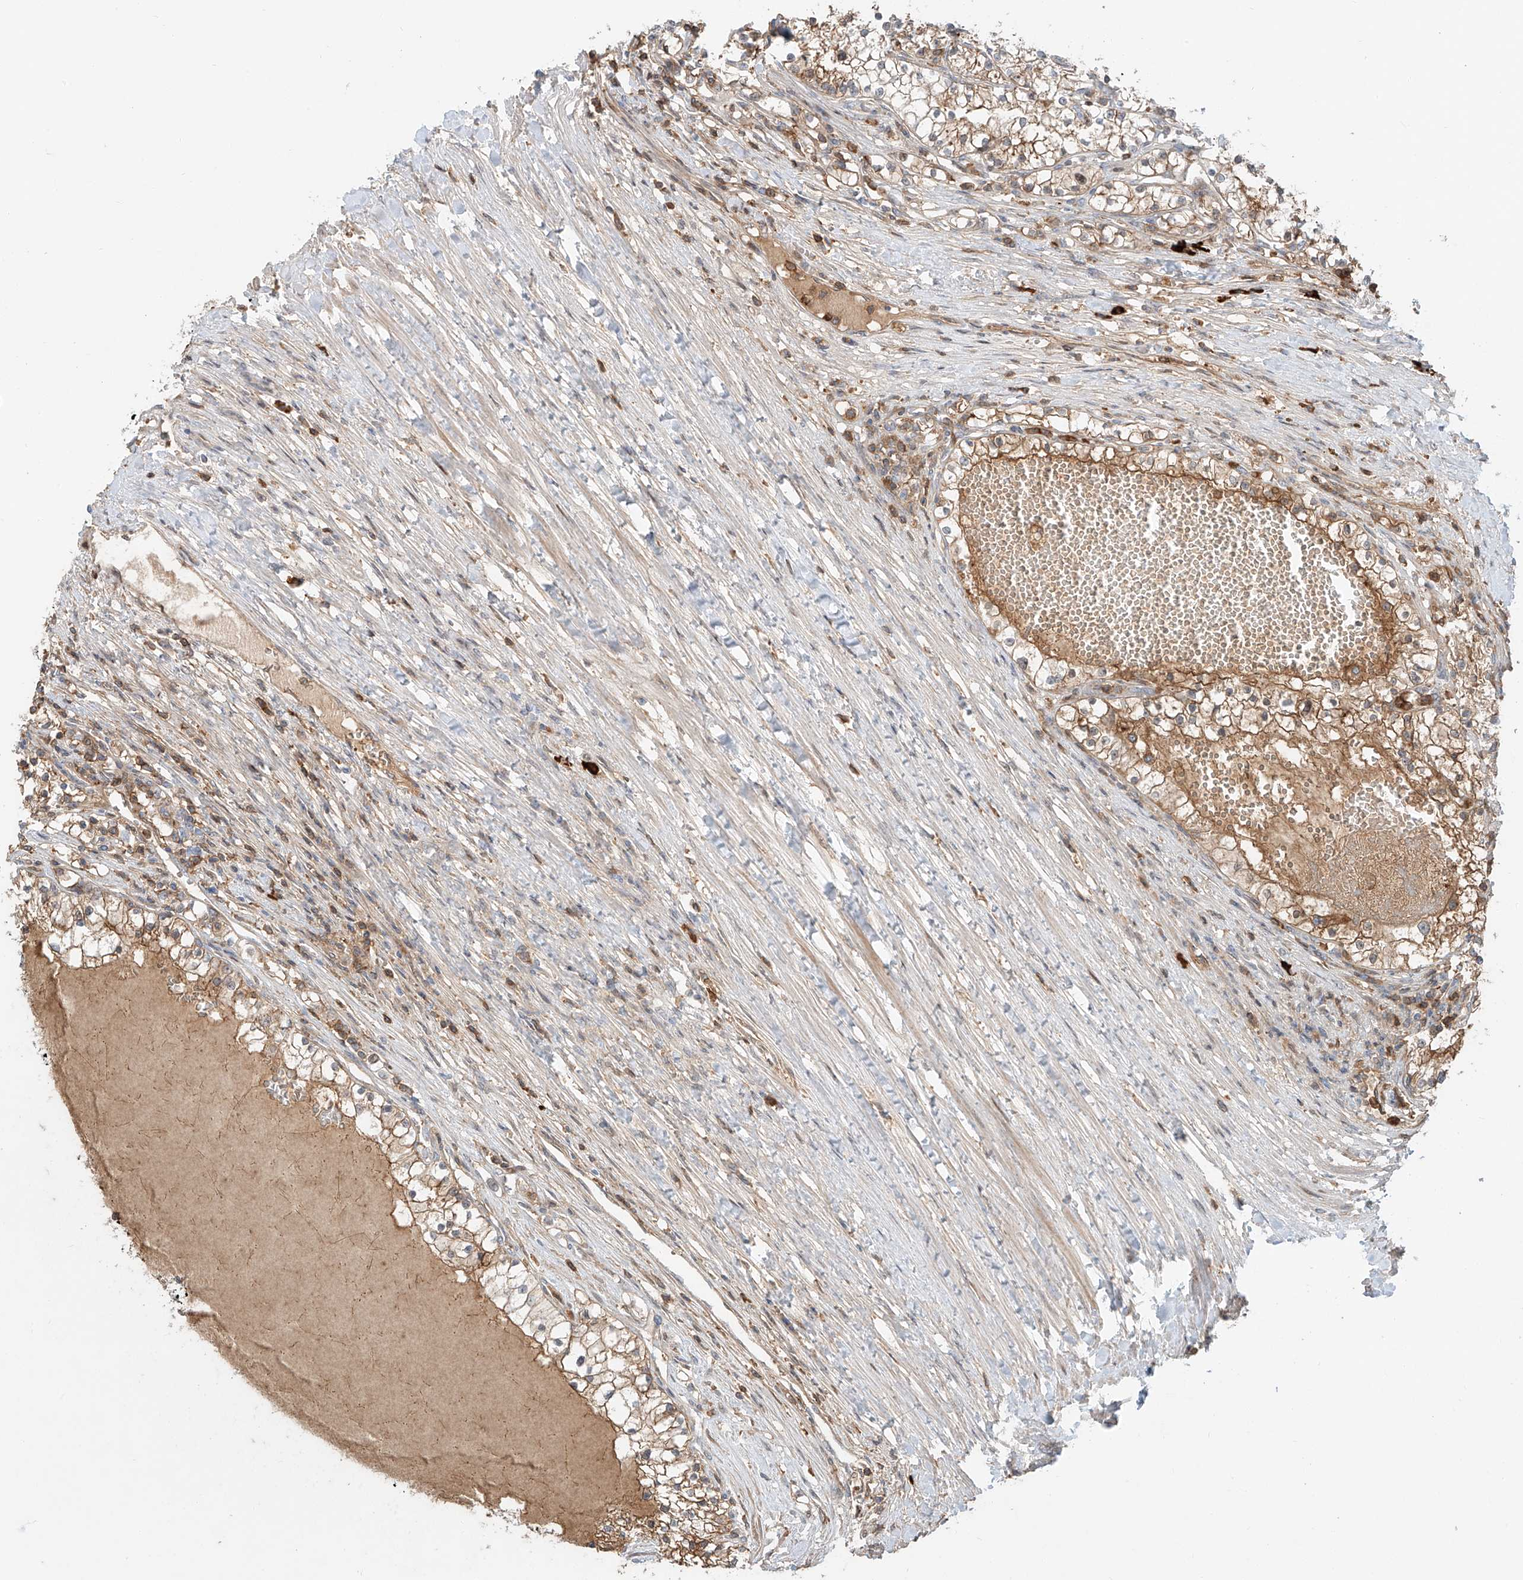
{"staining": {"intensity": "moderate", "quantity": "25%-75%", "location": "cytoplasmic/membranous"}, "tissue": "renal cancer", "cell_type": "Tumor cells", "image_type": "cancer", "snomed": [{"axis": "morphology", "description": "Normal tissue, NOS"}, {"axis": "morphology", "description": "Adenocarcinoma, NOS"}, {"axis": "topography", "description": "Kidney"}], "caption": "Human adenocarcinoma (renal) stained for a protein (brown) reveals moderate cytoplasmic/membranous positive expression in about 25%-75% of tumor cells.", "gene": "CEP162", "patient": {"sex": "male", "age": 68}}